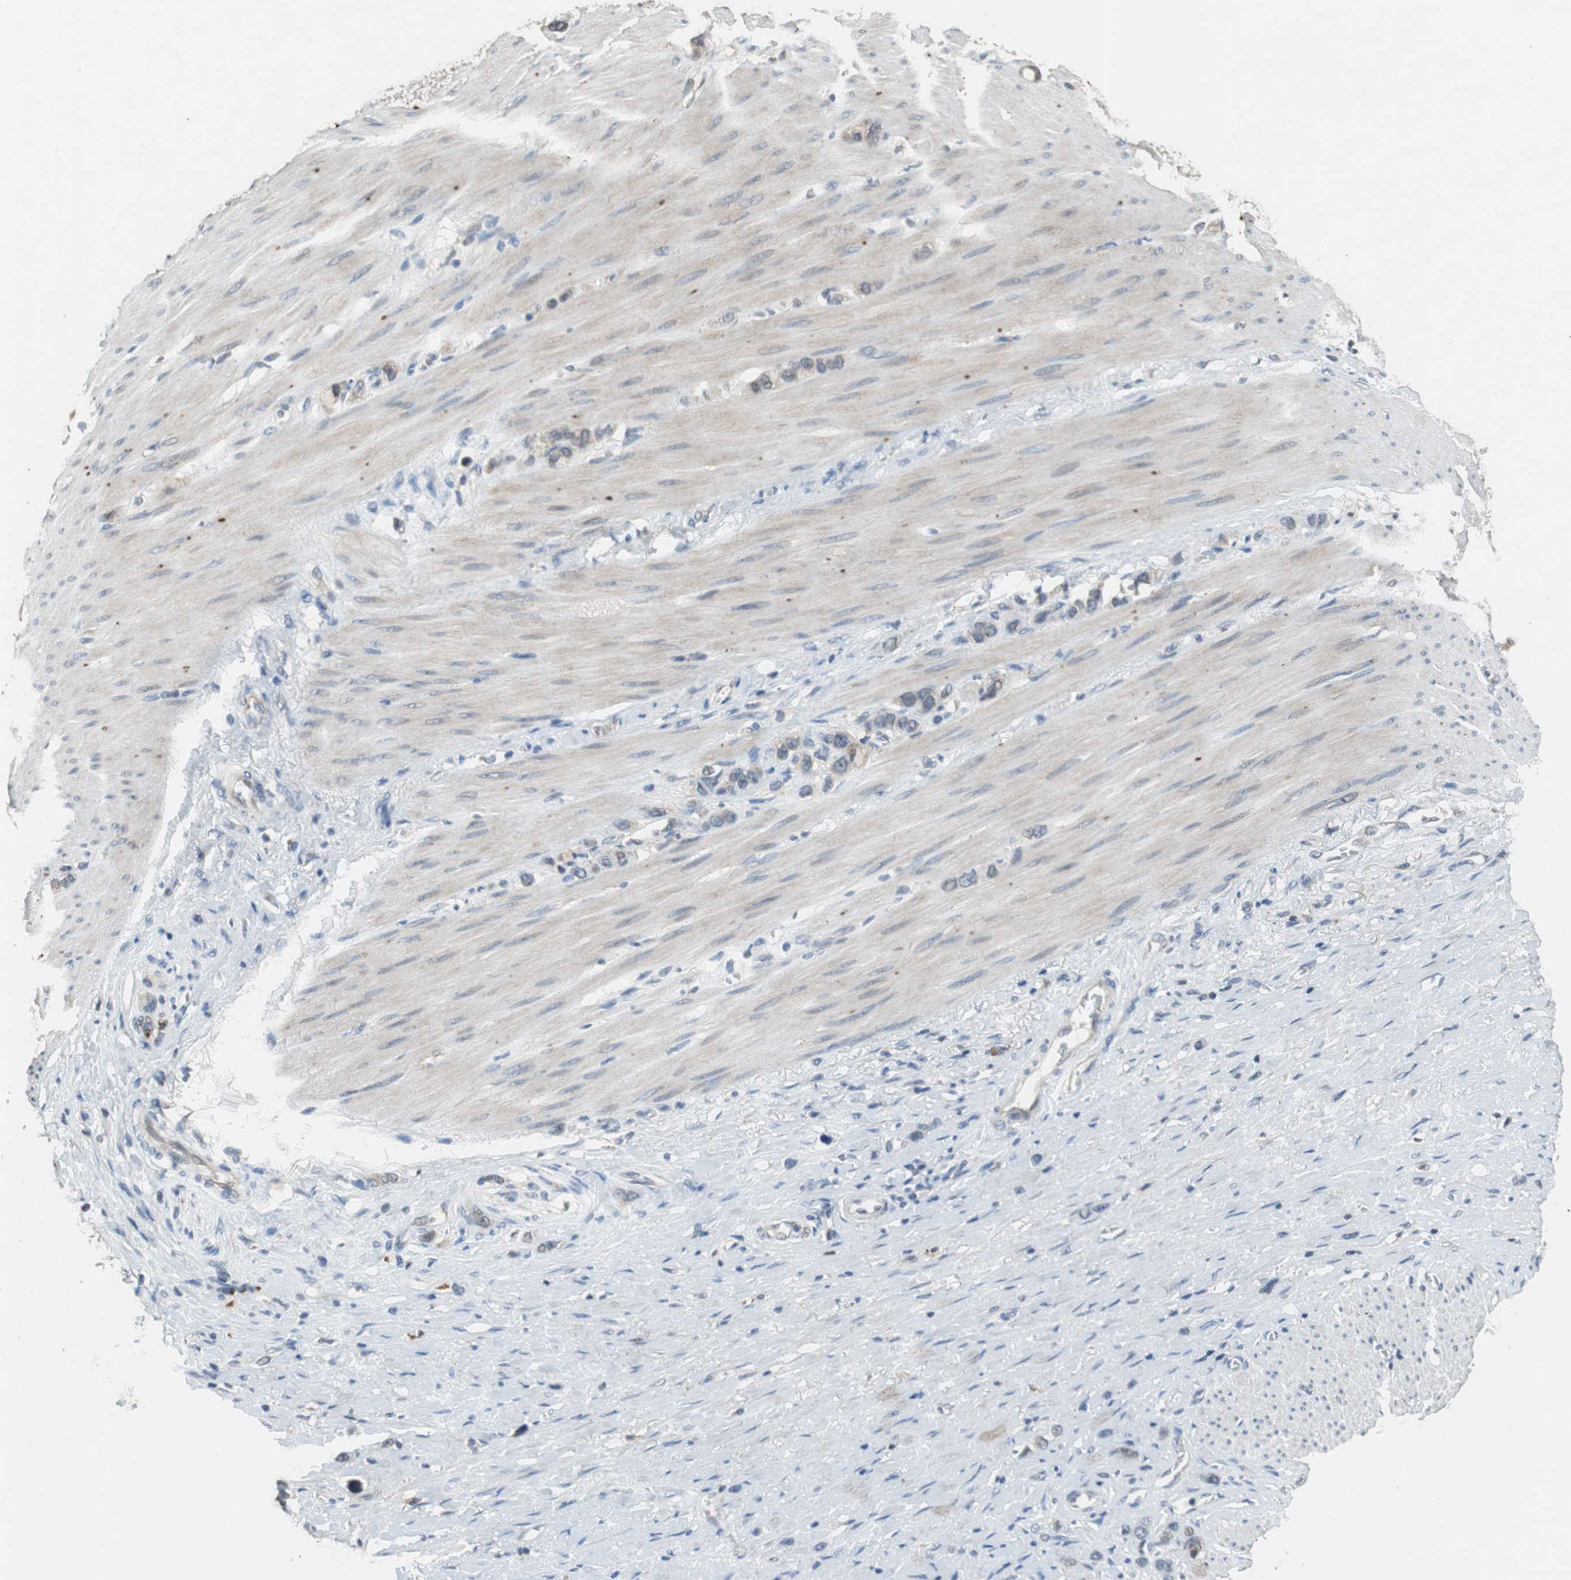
{"staining": {"intensity": "weak", "quantity": "25%-75%", "location": "cytoplasmic/membranous"}, "tissue": "stomach cancer", "cell_type": "Tumor cells", "image_type": "cancer", "snomed": [{"axis": "morphology", "description": "Normal tissue, NOS"}, {"axis": "morphology", "description": "Adenocarcinoma, NOS"}, {"axis": "morphology", "description": "Adenocarcinoma, High grade"}, {"axis": "topography", "description": "Stomach, upper"}, {"axis": "topography", "description": "Stomach"}], "caption": "There is low levels of weak cytoplasmic/membranous positivity in tumor cells of stomach cancer, as demonstrated by immunohistochemical staining (brown color).", "gene": "PI4KB", "patient": {"sex": "female", "age": 65}}